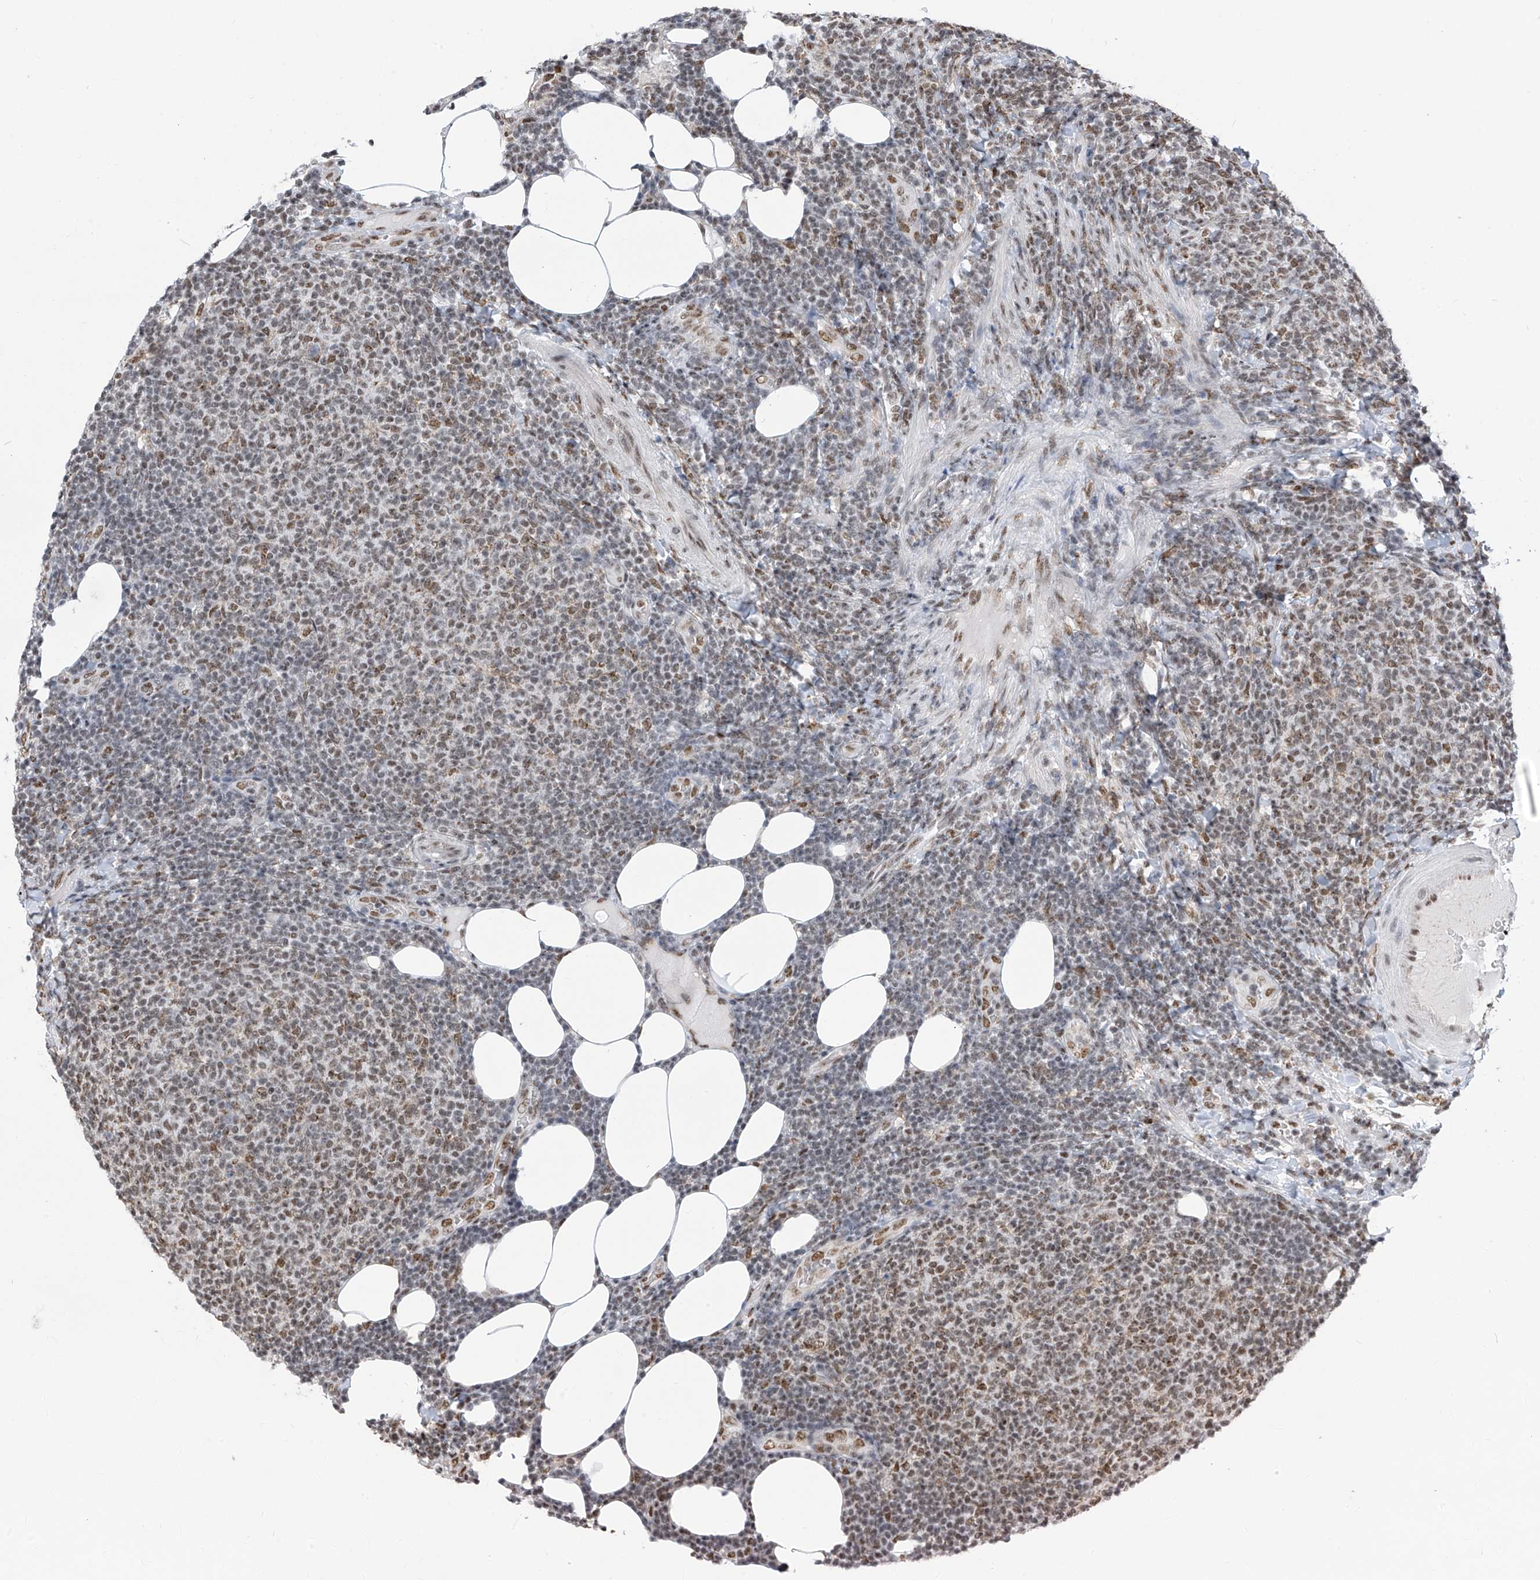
{"staining": {"intensity": "moderate", "quantity": "25%-75%", "location": "nuclear"}, "tissue": "lymphoma", "cell_type": "Tumor cells", "image_type": "cancer", "snomed": [{"axis": "morphology", "description": "Malignant lymphoma, non-Hodgkin's type, Low grade"}, {"axis": "topography", "description": "Lymph node"}], "caption": "High-power microscopy captured an immunohistochemistry histopathology image of lymphoma, revealing moderate nuclear positivity in about 25%-75% of tumor cells.", "gene": "APLF", "patient": {"sex": "male", "age": 66}}